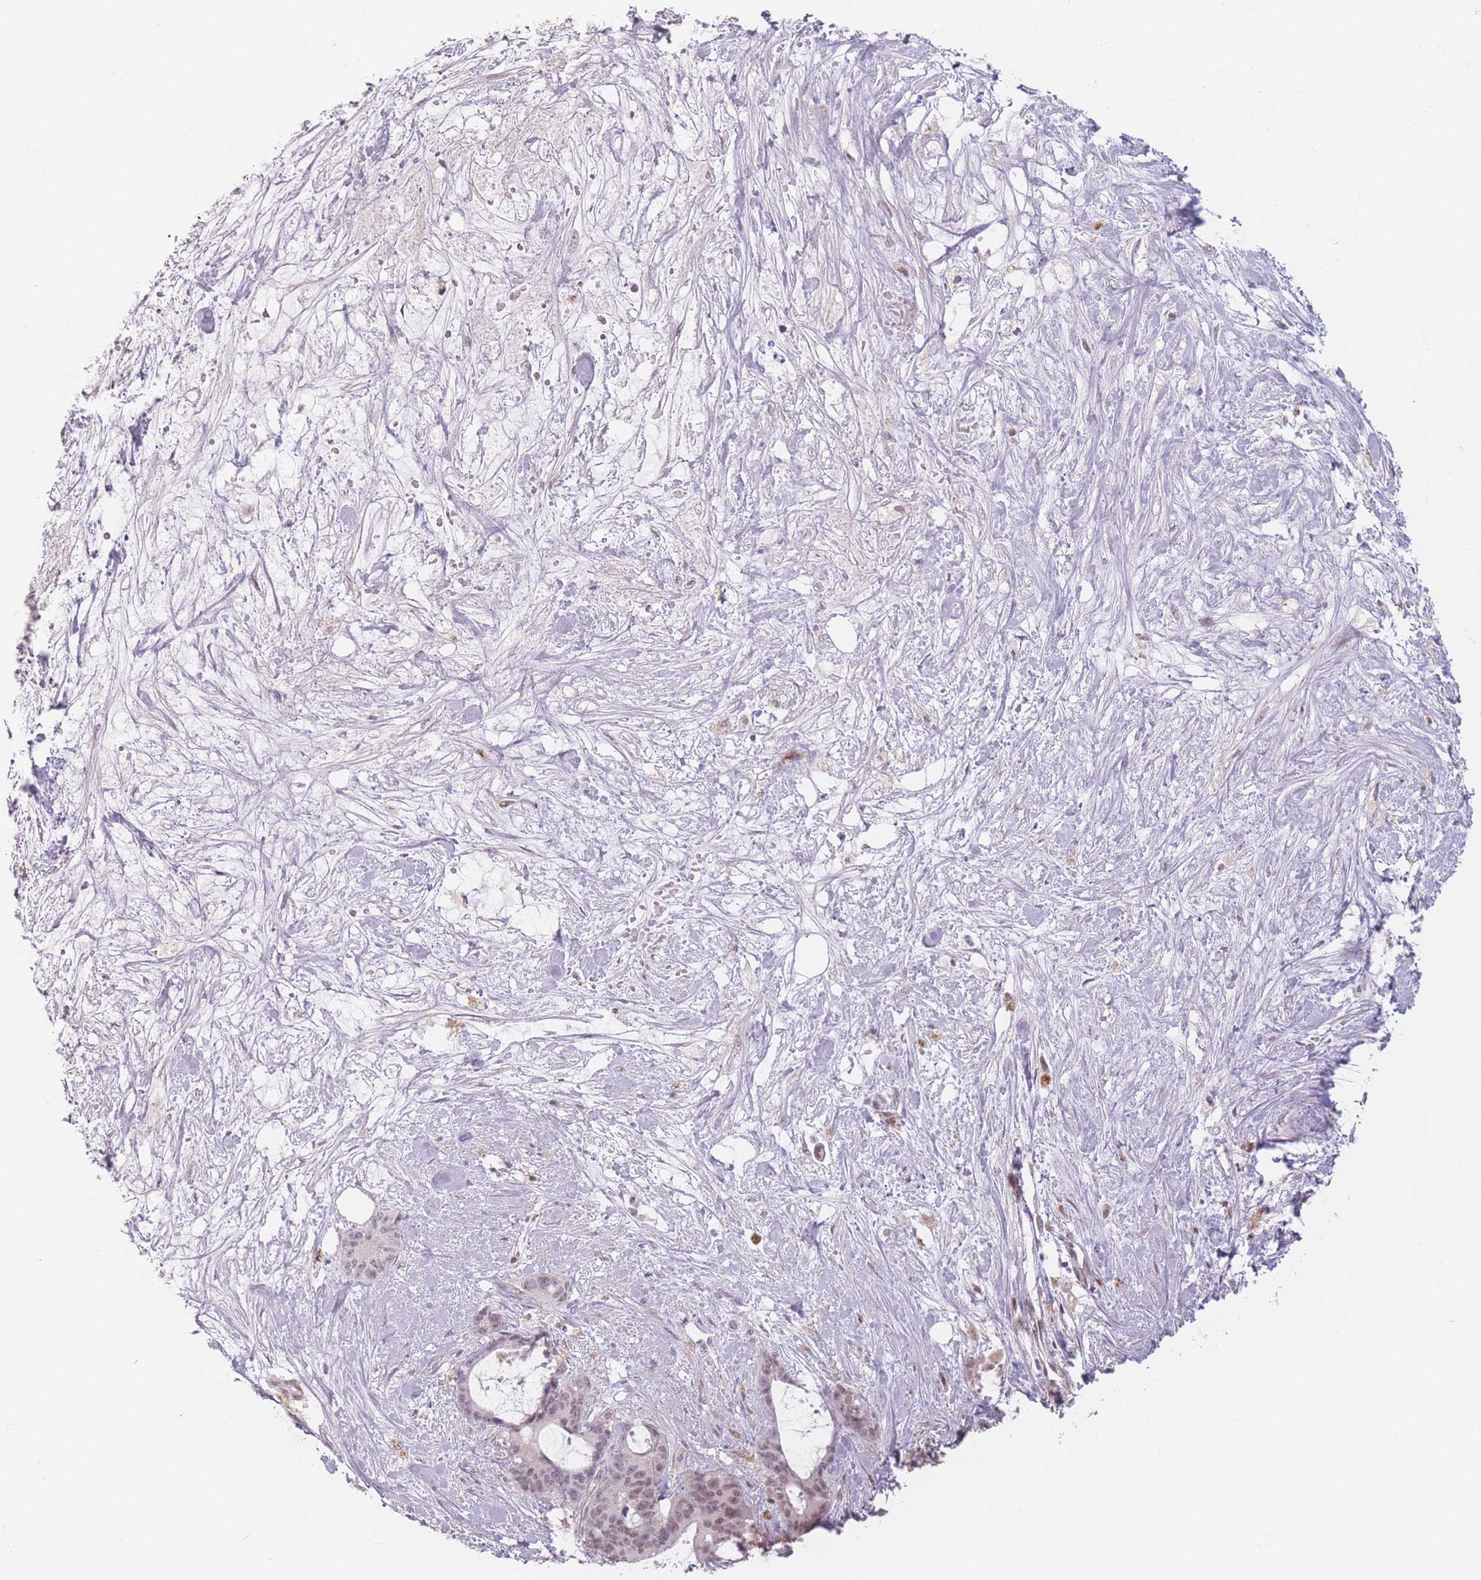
{"staining": {"intensity": "weak", "quantity": "<25%", "location": "nuclear"}, "tissue": "liver cancer", "cell_type": "Tumor cells", "image_type": "cancer", "snomed": [{"axis": "morphology", "description": "Normal tissue, NOS"}, {"axis": "morphology", "description": "Cholangiocarcinoma"}, {"axis": "topography", "description": "Liver"}, {"axis": "topography", "description": "Peripheral nerve tissue"}], "caption": "Protein analysis of liver cholangiocarcinoma shows no significant positivity in tumor cells.", "gene": "OR10C1", "patient": {"sex": "female", "age": 73}}